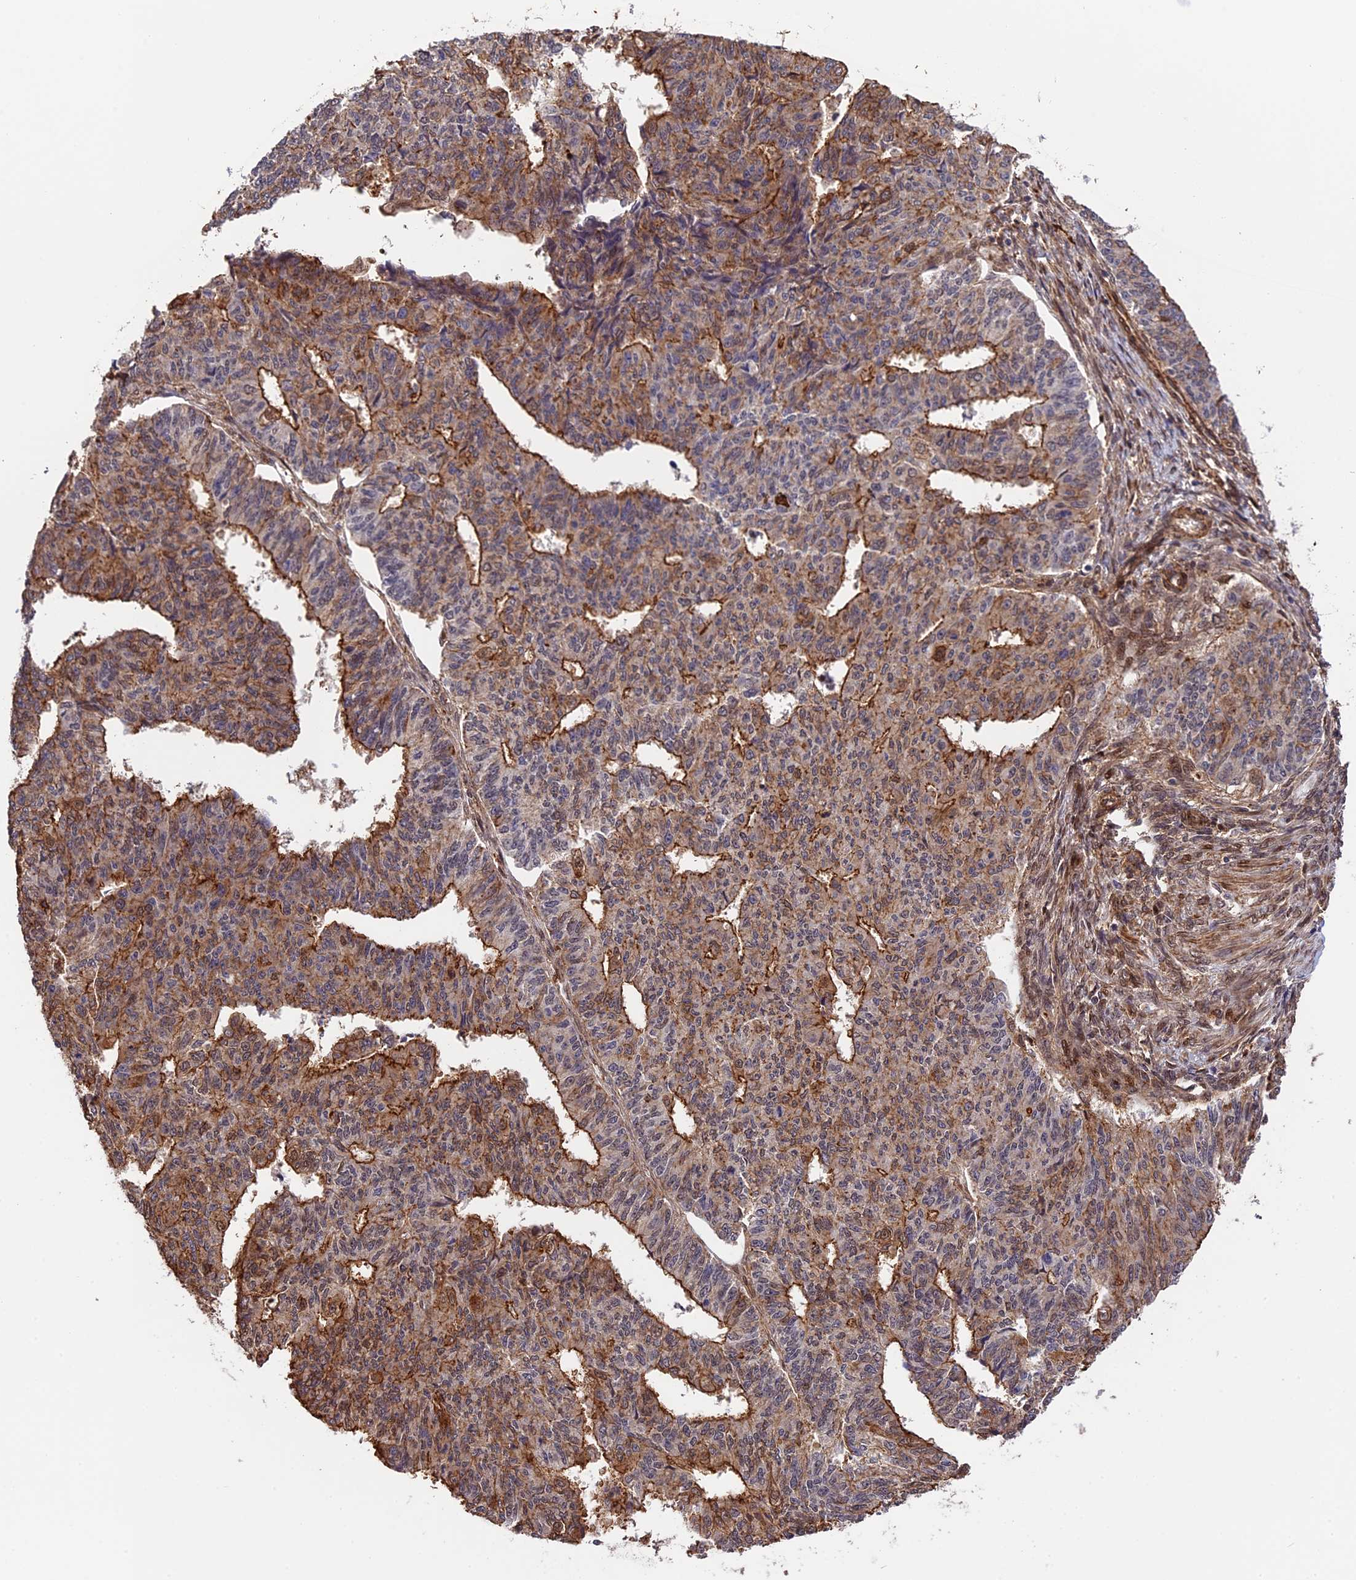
{"staining": {"intensity": "moderate", "quantity": "25%-75%", "location": "cytoplasmic/membranous"}, "tissue": "endometrial cancer", "cell_type": "Tumor cells", "image_type": "cancer", "snomed": [{"axis": "morphology", "description": "Adenocarcinoma, NOS"}, {"axis": "topography", "description": "Endometrium"}], "caption": "Endometrial cancer (adenocarcinoma) stained with a protein marker demonstrates moderate staining in tumor cells.", "gene": "HERPUD1", "patient": {"sex": "female", "age": 32}}